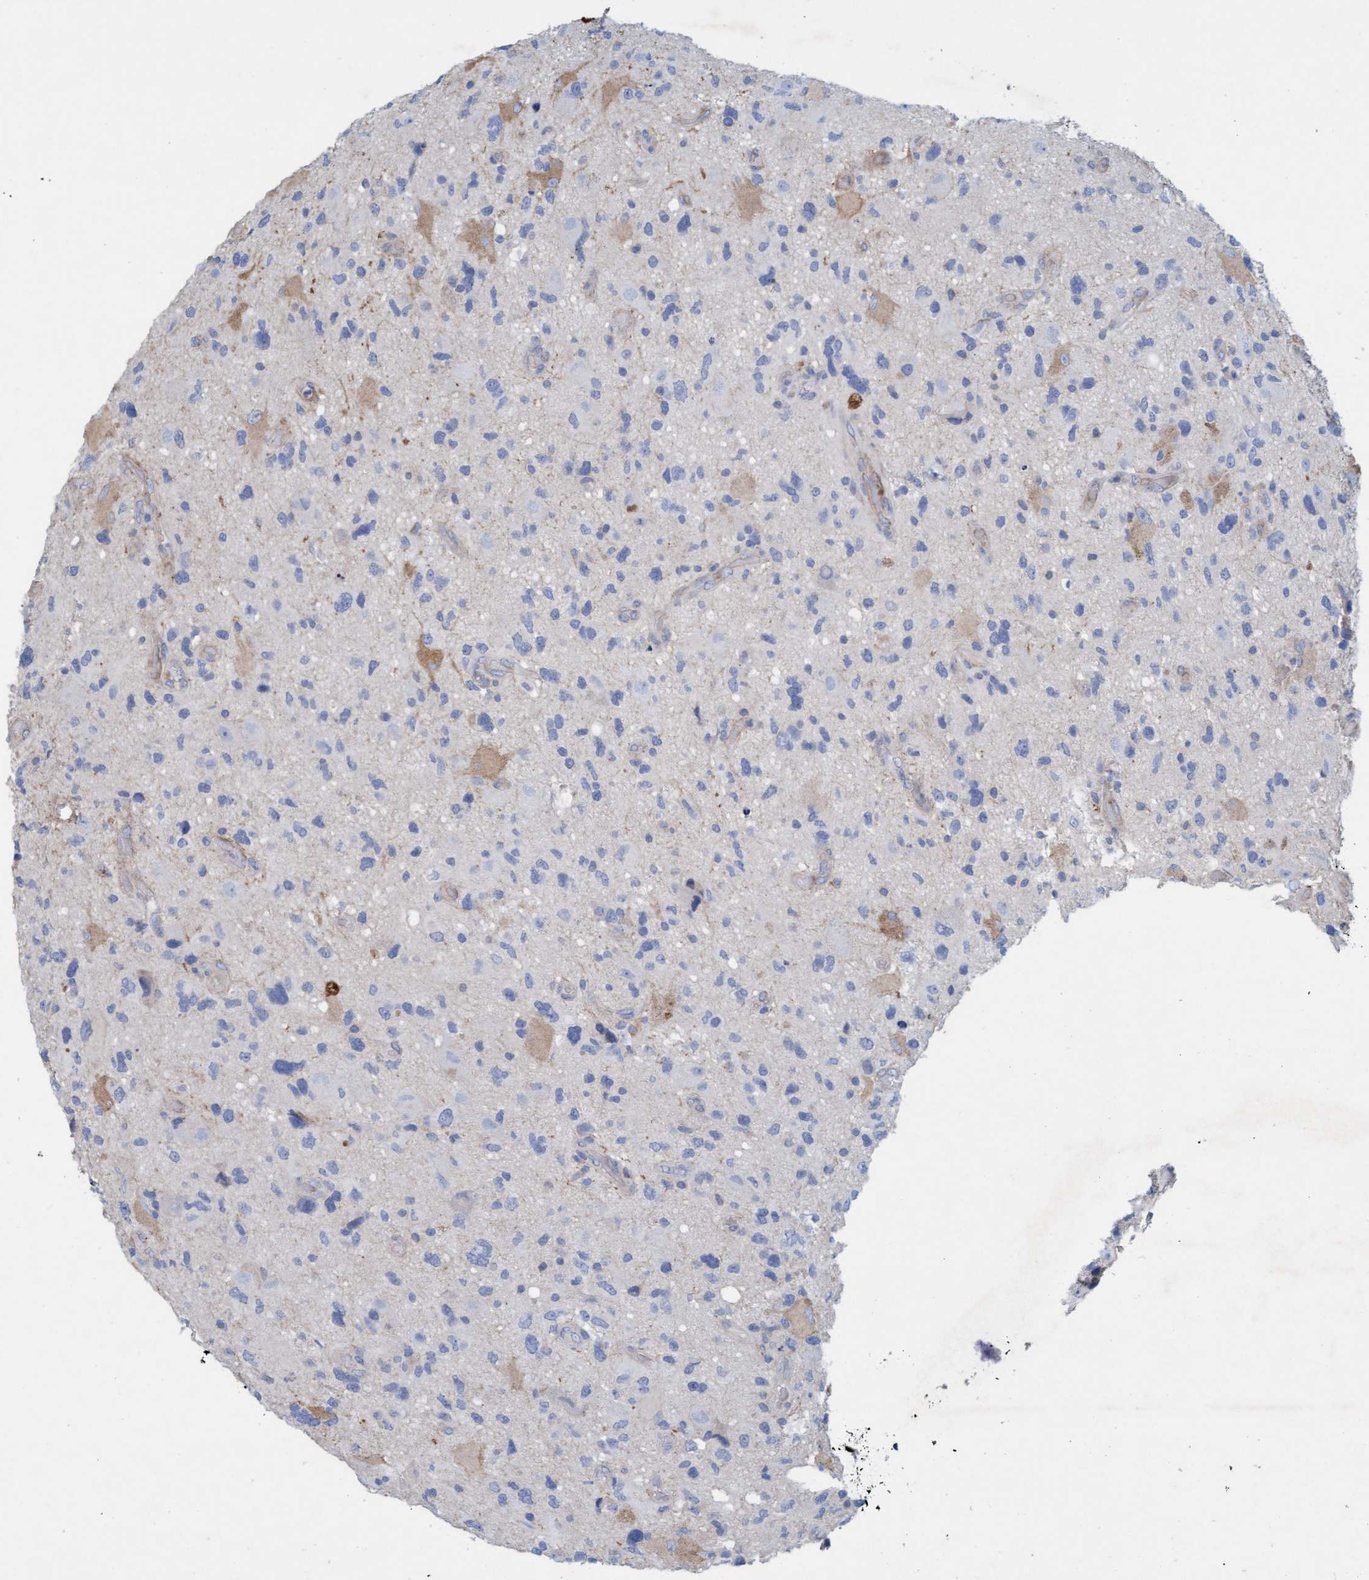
{"staining": {"intensity": "weak", "quantity": "<25%", "location": "cytoplasmic/membranous"}, "tissue": "glioma", "cell_type": "Tumor cells", "image_type": "cancer", "snomed": [{"axis": "morphology", "description": "Glioma, malignant, High grade"}, {"axis": "topography", "description": "Brain"}], "caption": "An image of human glioma is negative for staining in tumor cells.", "gene": "SIGIRR", "patient": {"sex": "male", "age": 33}}